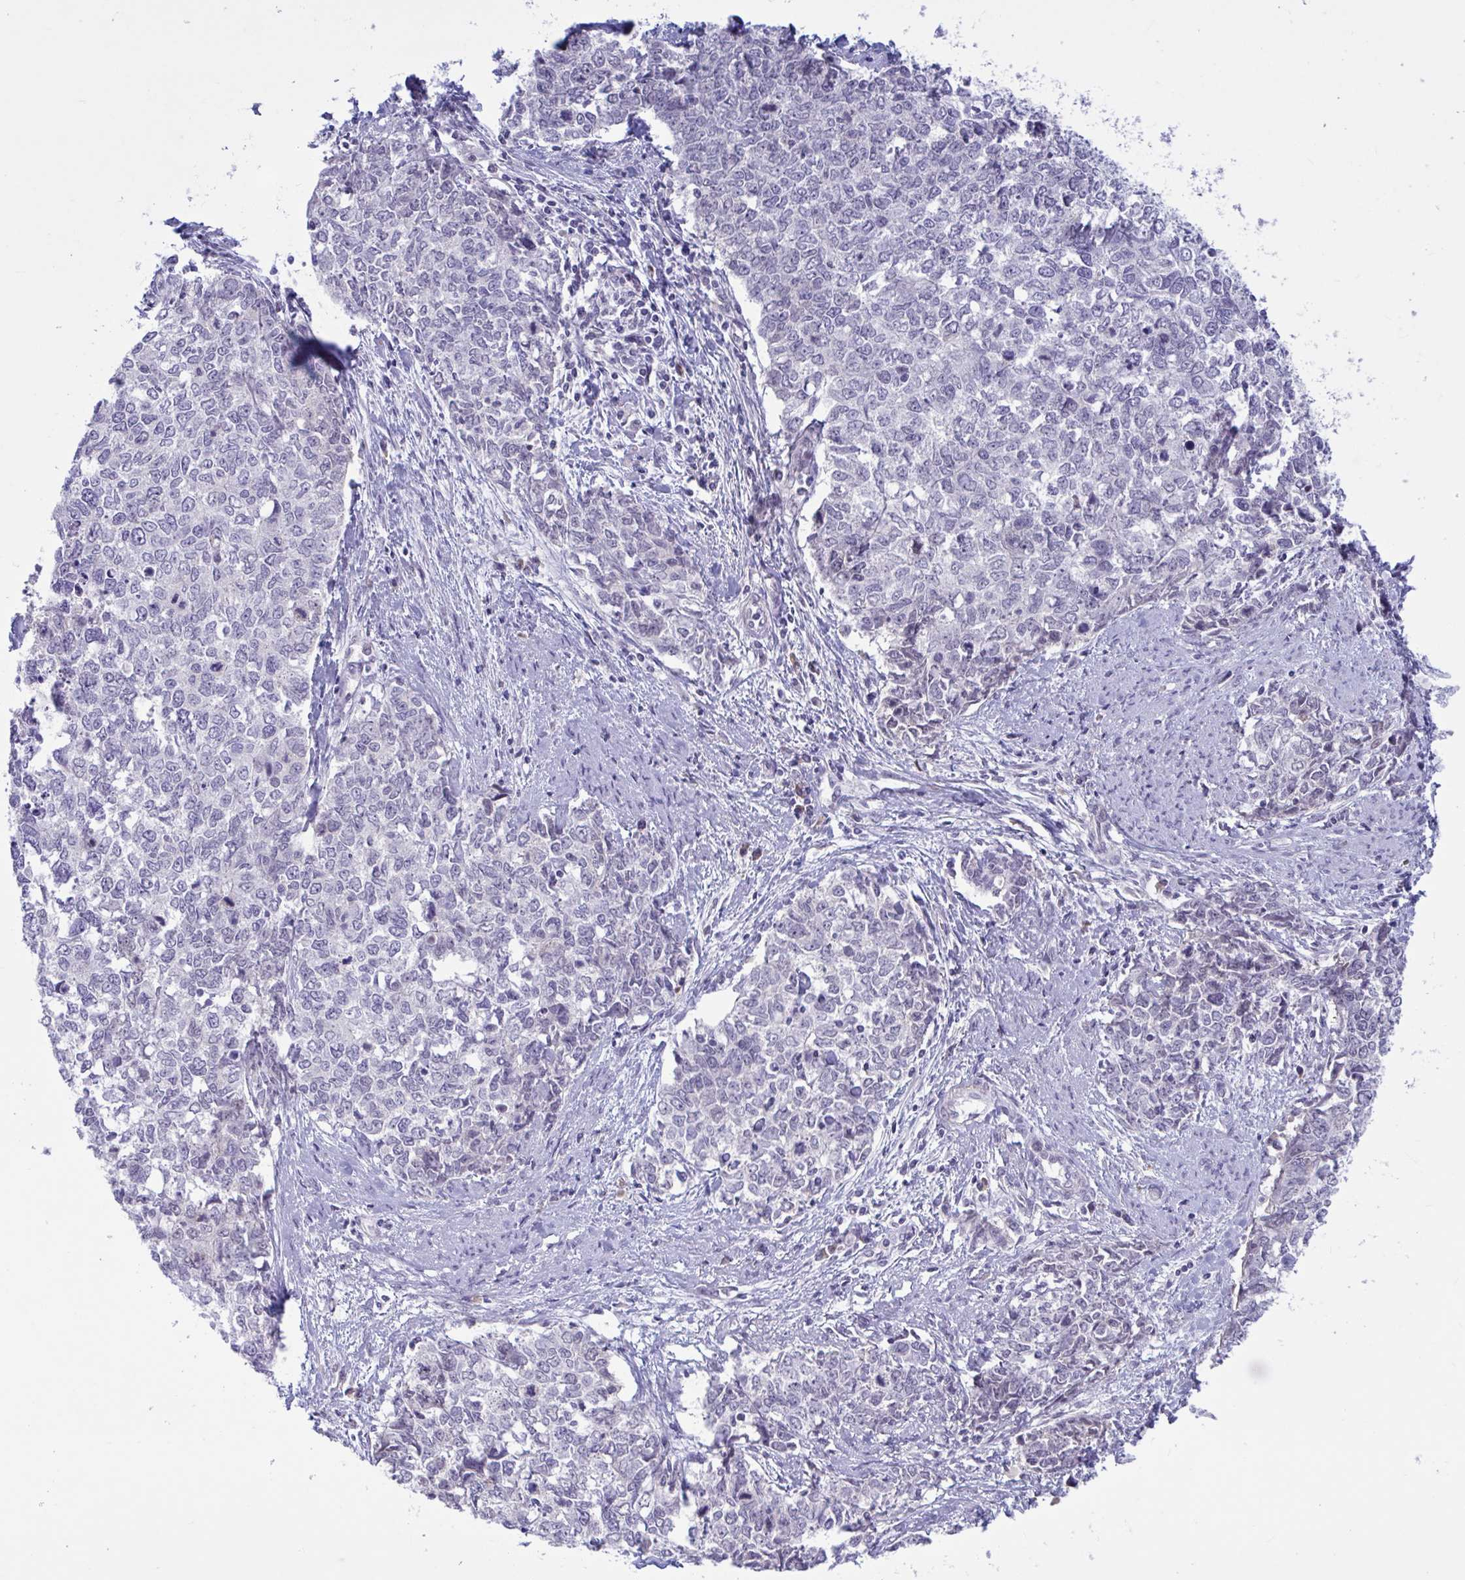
{"staining": {"intensity": "negative", "quantity": "none", "location": "none"}, "tissue": "cervical cancer", "cell_type": "Tumor cells", "image_type": "cancer", "snomed": [{"axis": "morphology", "description": "Adenocarcinoma, NOS"}, {"axis": "topography", "description": "Cervix"}], "caption": "Immunohistochemical staining of cervical adenocarcinoma displays no significant expression in tumor cells.", "gene": "CNGB3", "patient": {"sex": "female", "age": 63}}